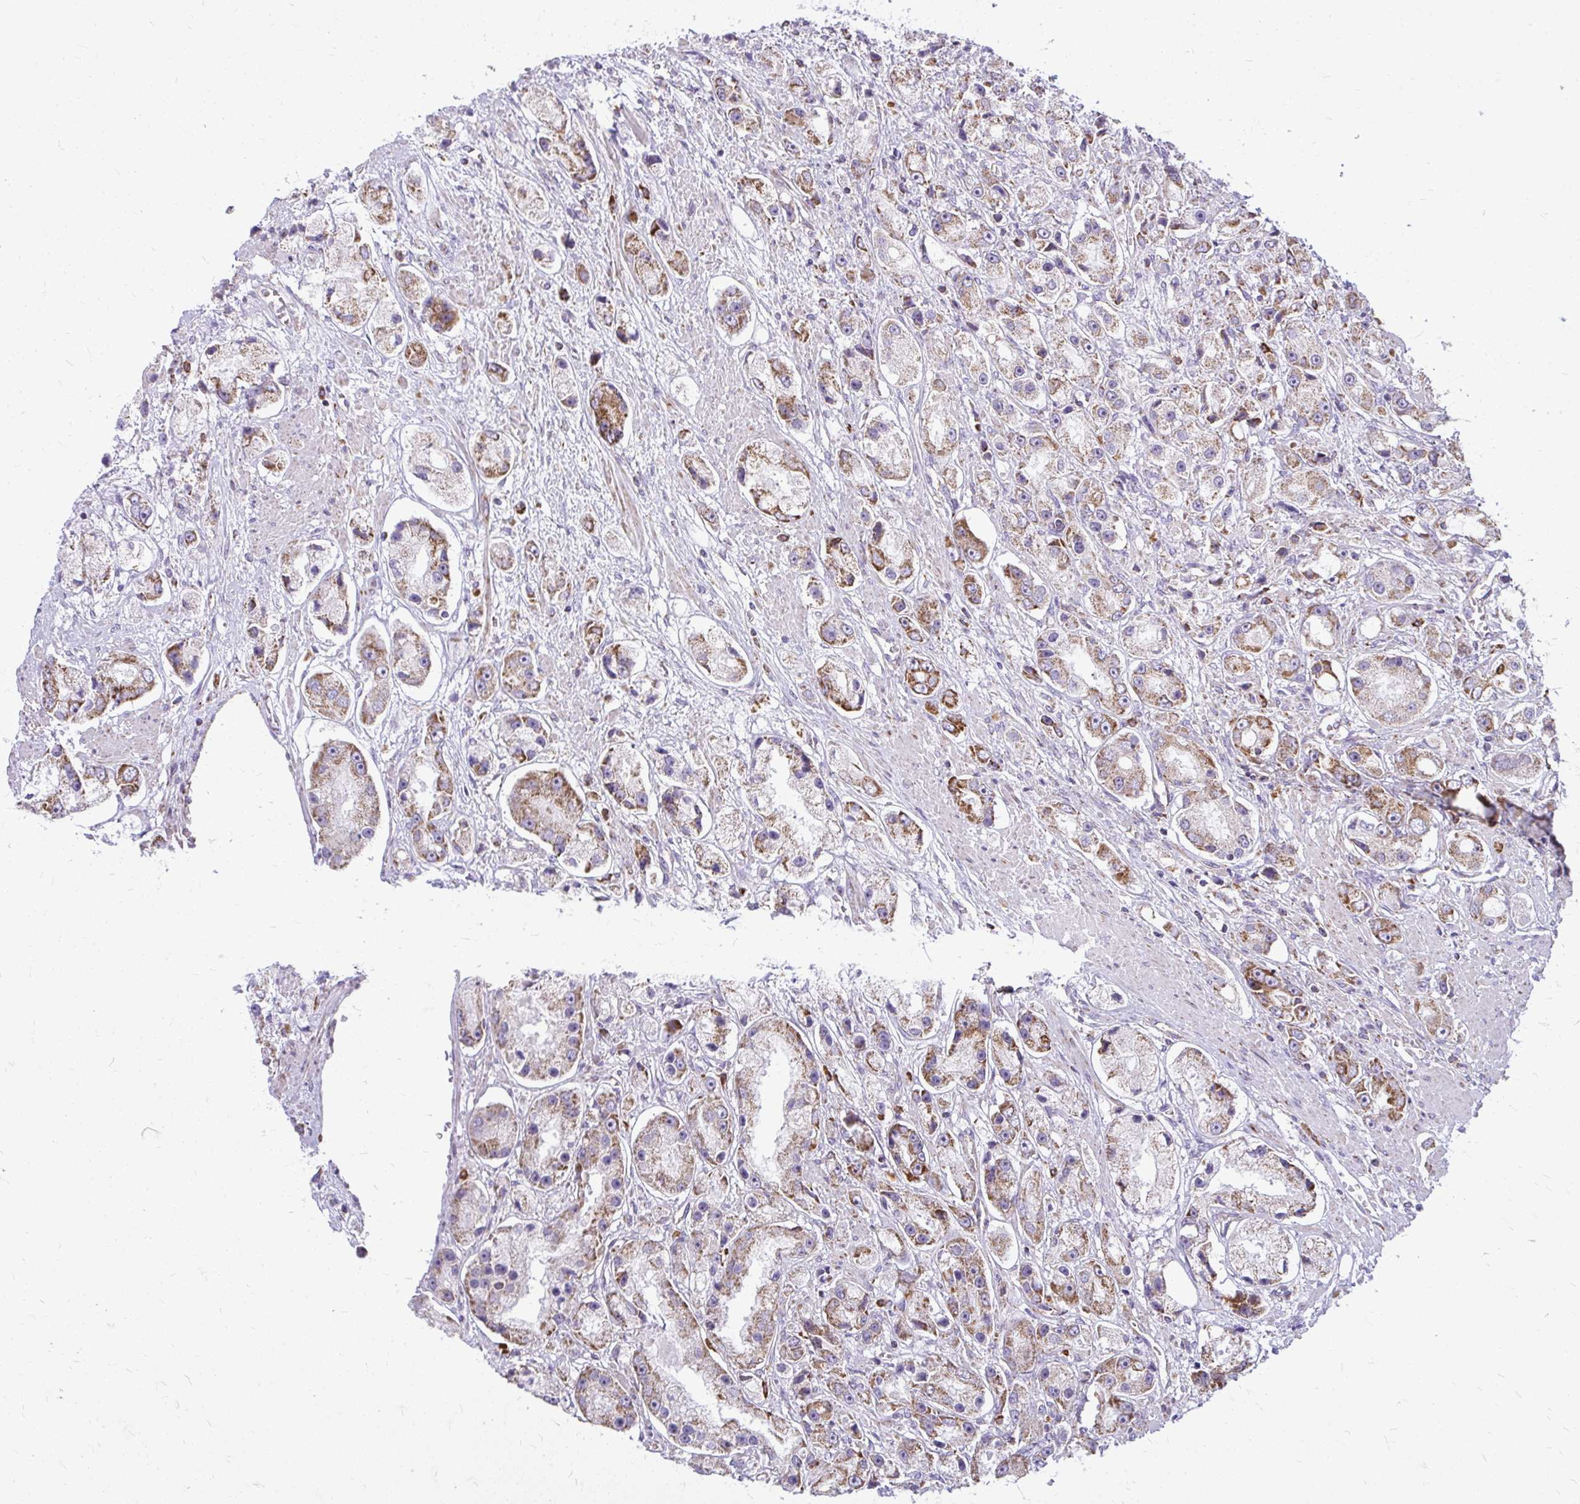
{"staining": {"intensity": "moderate", "quantity": ">75%", "location": "cytoplasmic/membranous"}, "tissue": "prostate cancer", "cell_type": "Tumor cells", "image_type": "cancer", "snomed": [{"axis": "morphology", "description": "Adenocarcinoma, High grade"}, {"axis": "topography", "description": "Prostate"}], "caption": "The photomicrograph shows immunohistochemical staining of prostate cancer. There is moderate cytoplasmic/membranous expression is seen in approximately >75% of tumor cells.", "gene": "IFIT1", "patient": {"sex": "male", "age": 67}}